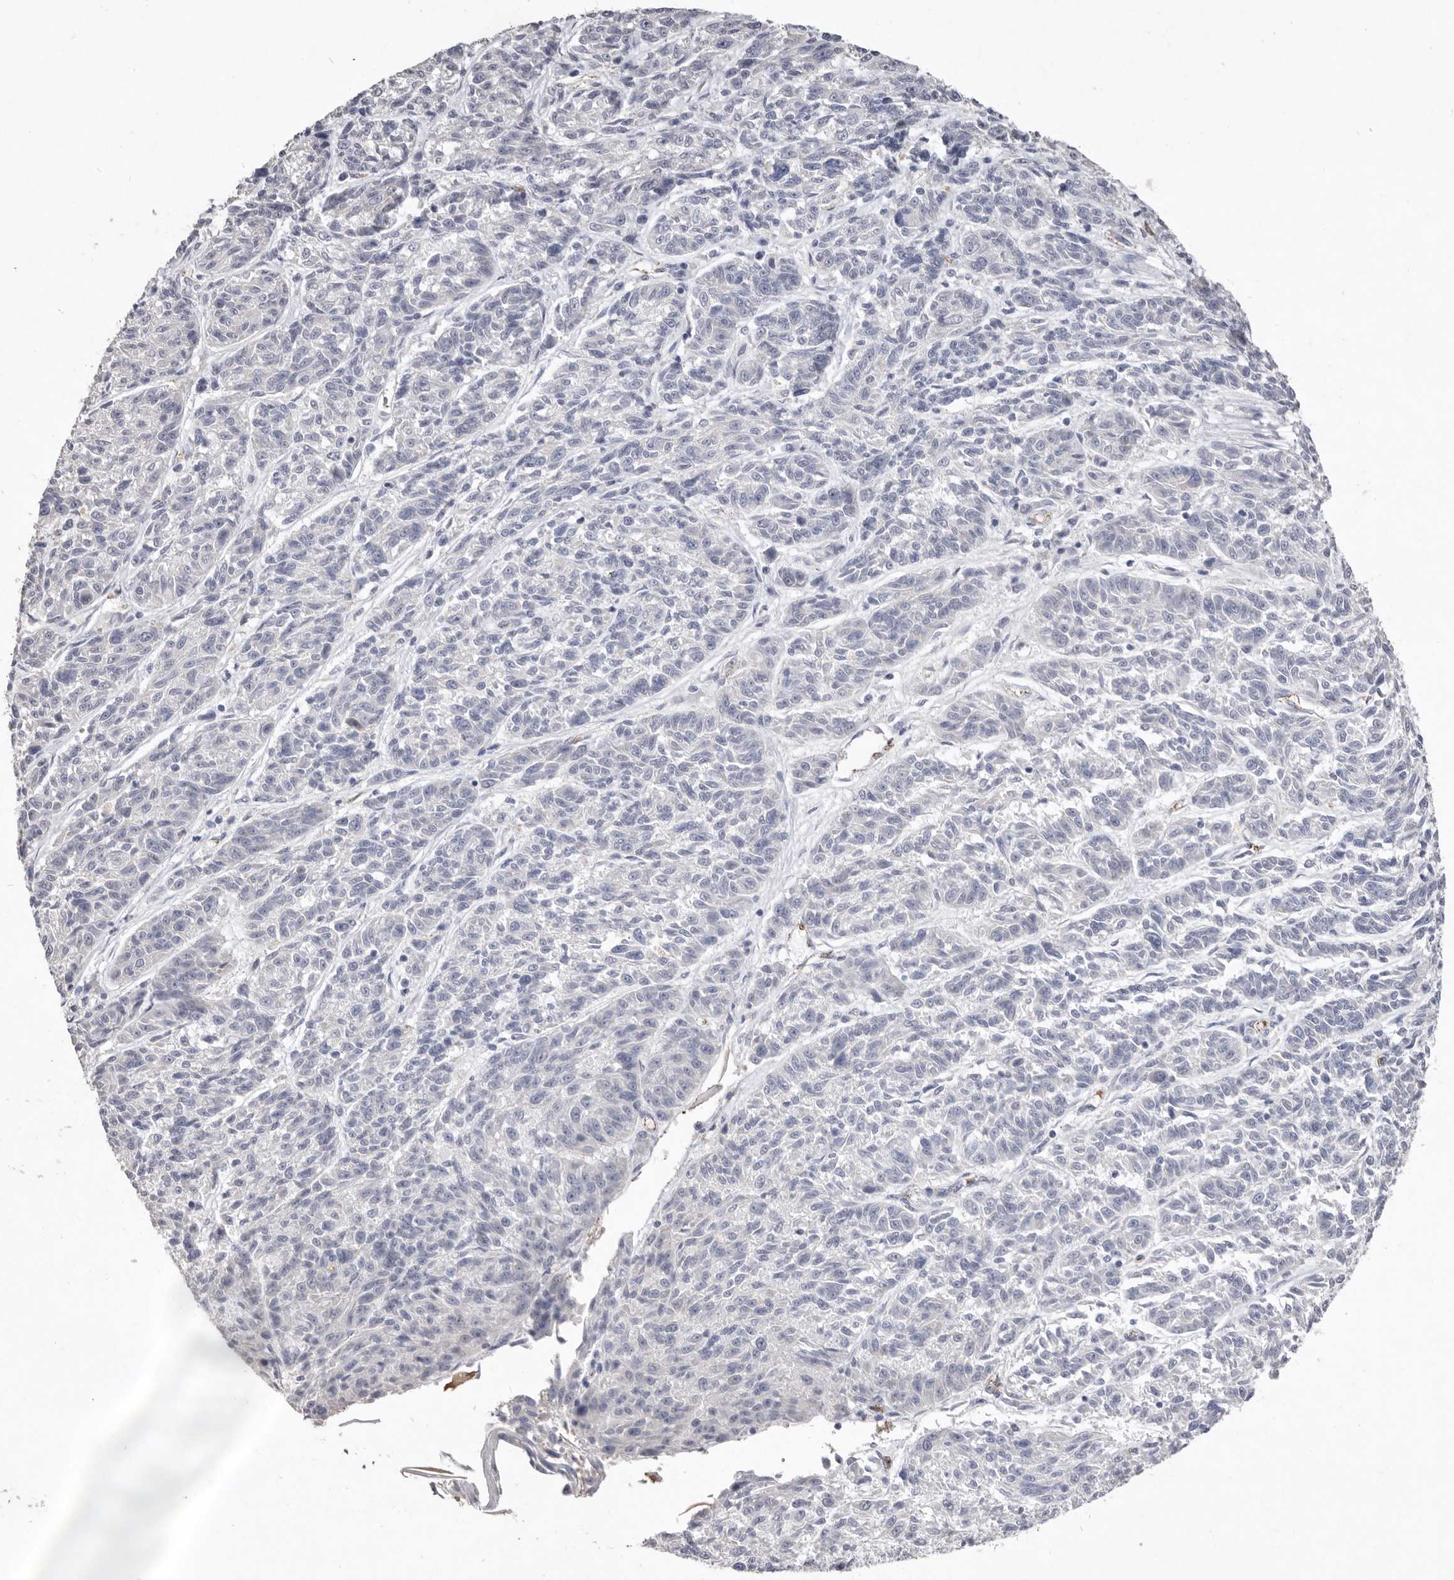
{"staining": {"intensity": "negative", "quantity": "none", "location": "none"}, "tissue": "melanoma", "cell_type": "Tumor cells", "image_type": "cancer", "snomed": [{"axis": "morphology", "description": "Malignant melanoma, NOS"}, {"axis": "topography", "description": "Skin"}], "caption": "IHC image of human malignant melanoma stained for a protein (brown), which displays no positivity in tumor cells. Brightfield microscopy of immunohistochemistry stained with DAB (3,3'-diaminobenzidine) (brown) and hematoxylin (blue), captured at high magnification.", "gene": "ZYG11B", "patient": {"sex": "male", "age": 53}}